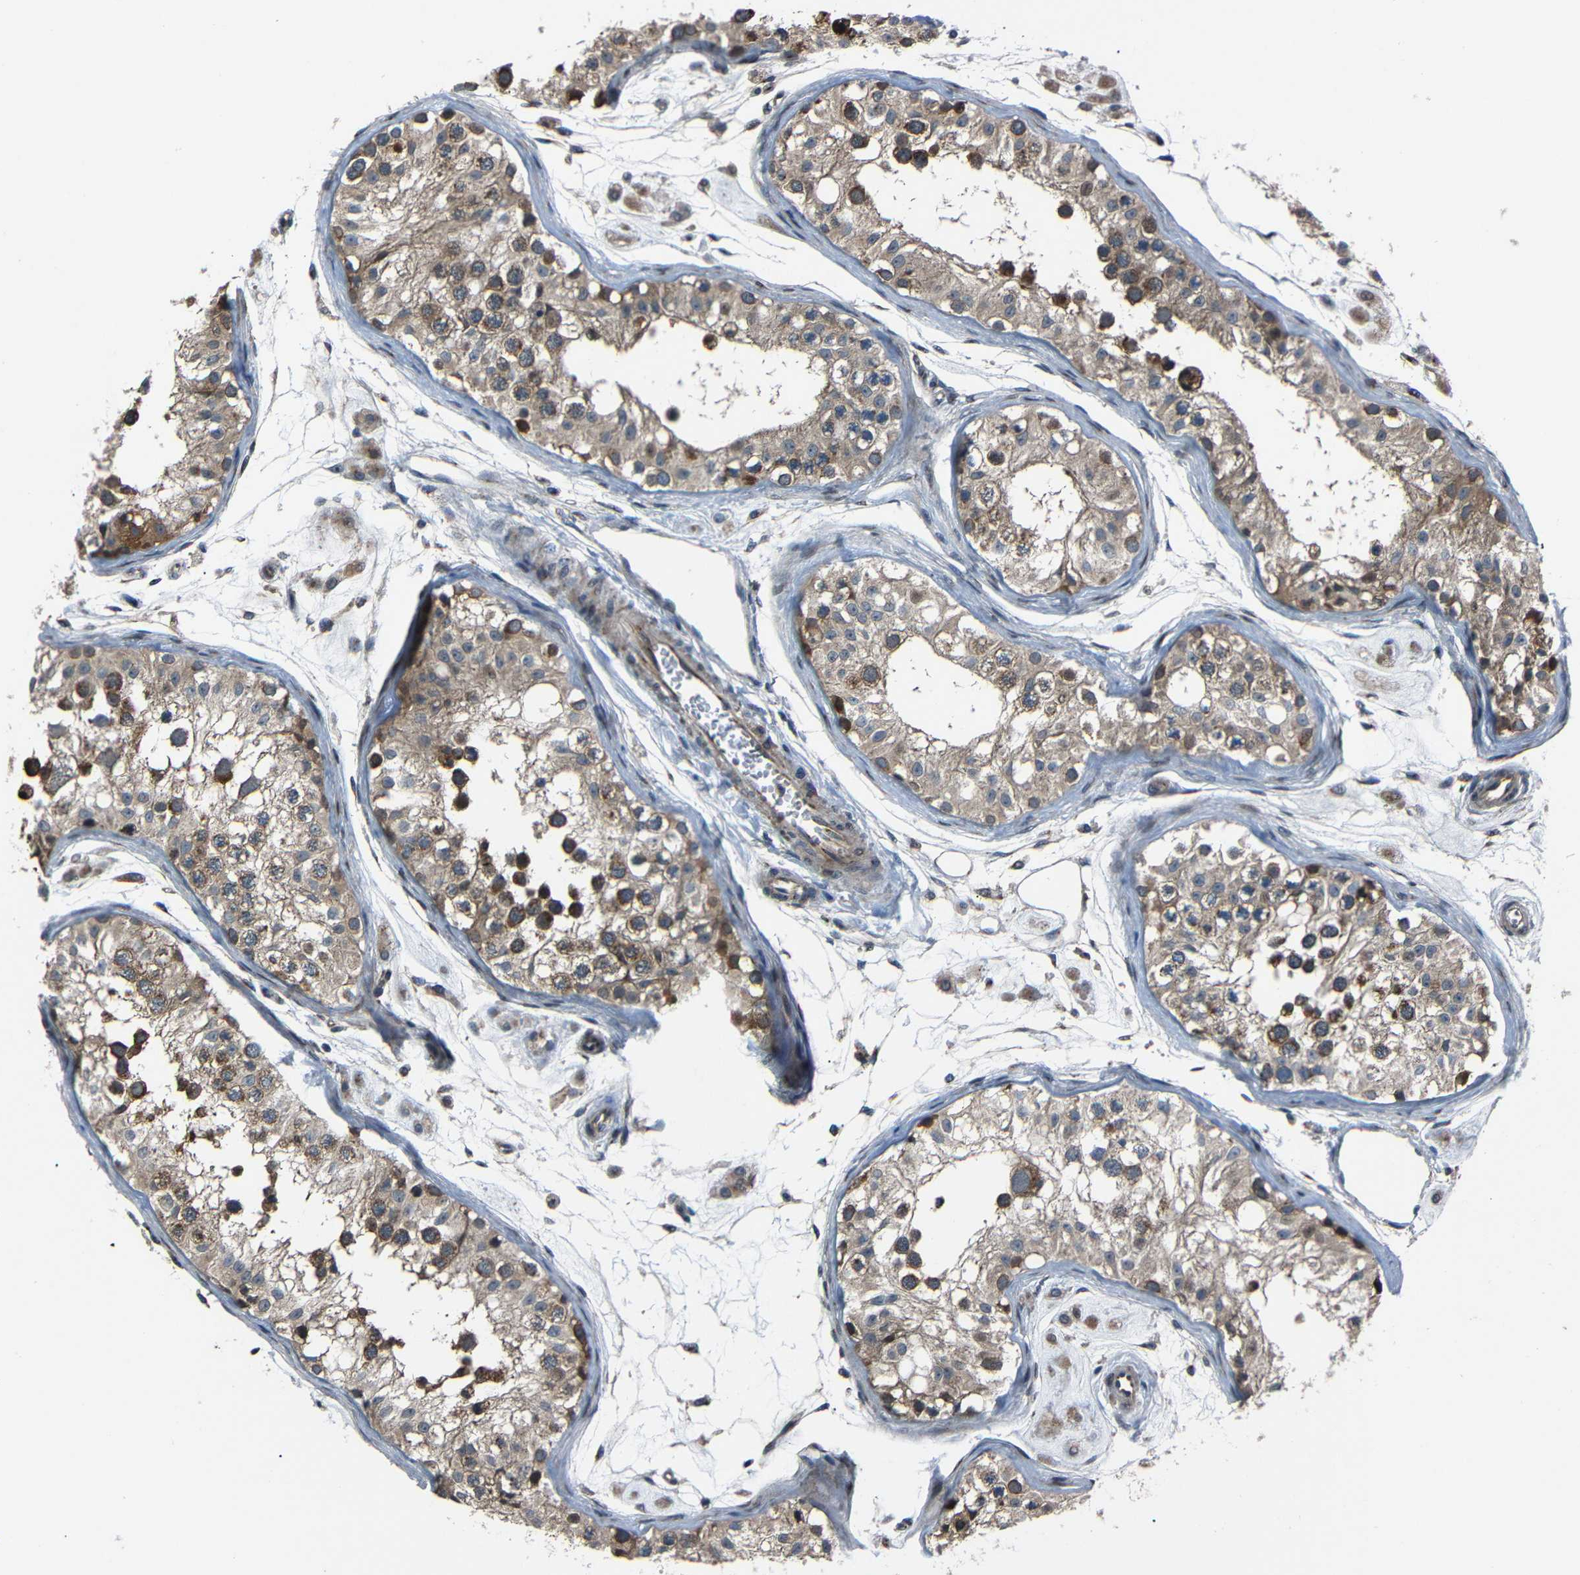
{"staining": {"intensity": "strong", "quantity": ">75%", "location": "cytoplasmic/membranous,nuclear"}, "tissue": "testis", "cell_type": "Cells in seminiferous ducts", "image_type": "normal", "snomed": [{"axis": "morphology", "description": "Normal tissue, NOS"}, {"axis": "morphology", "description": "Adenocarcinoma, metastatic, NOS"}, {"axis": "topography", "description": "Testis"}], "caption": "Unremarkable testis reveals strong cytoplasmic/membranous,nuclear staining in about >75% of cells in seminiferous ducts, visualized by immunohistochemistry. Immunohistochemistry stains the protein in brown and the nuclei are stained blue.", "gene": "AKAP9", "patient": {"sex": "male", "age": 26}}